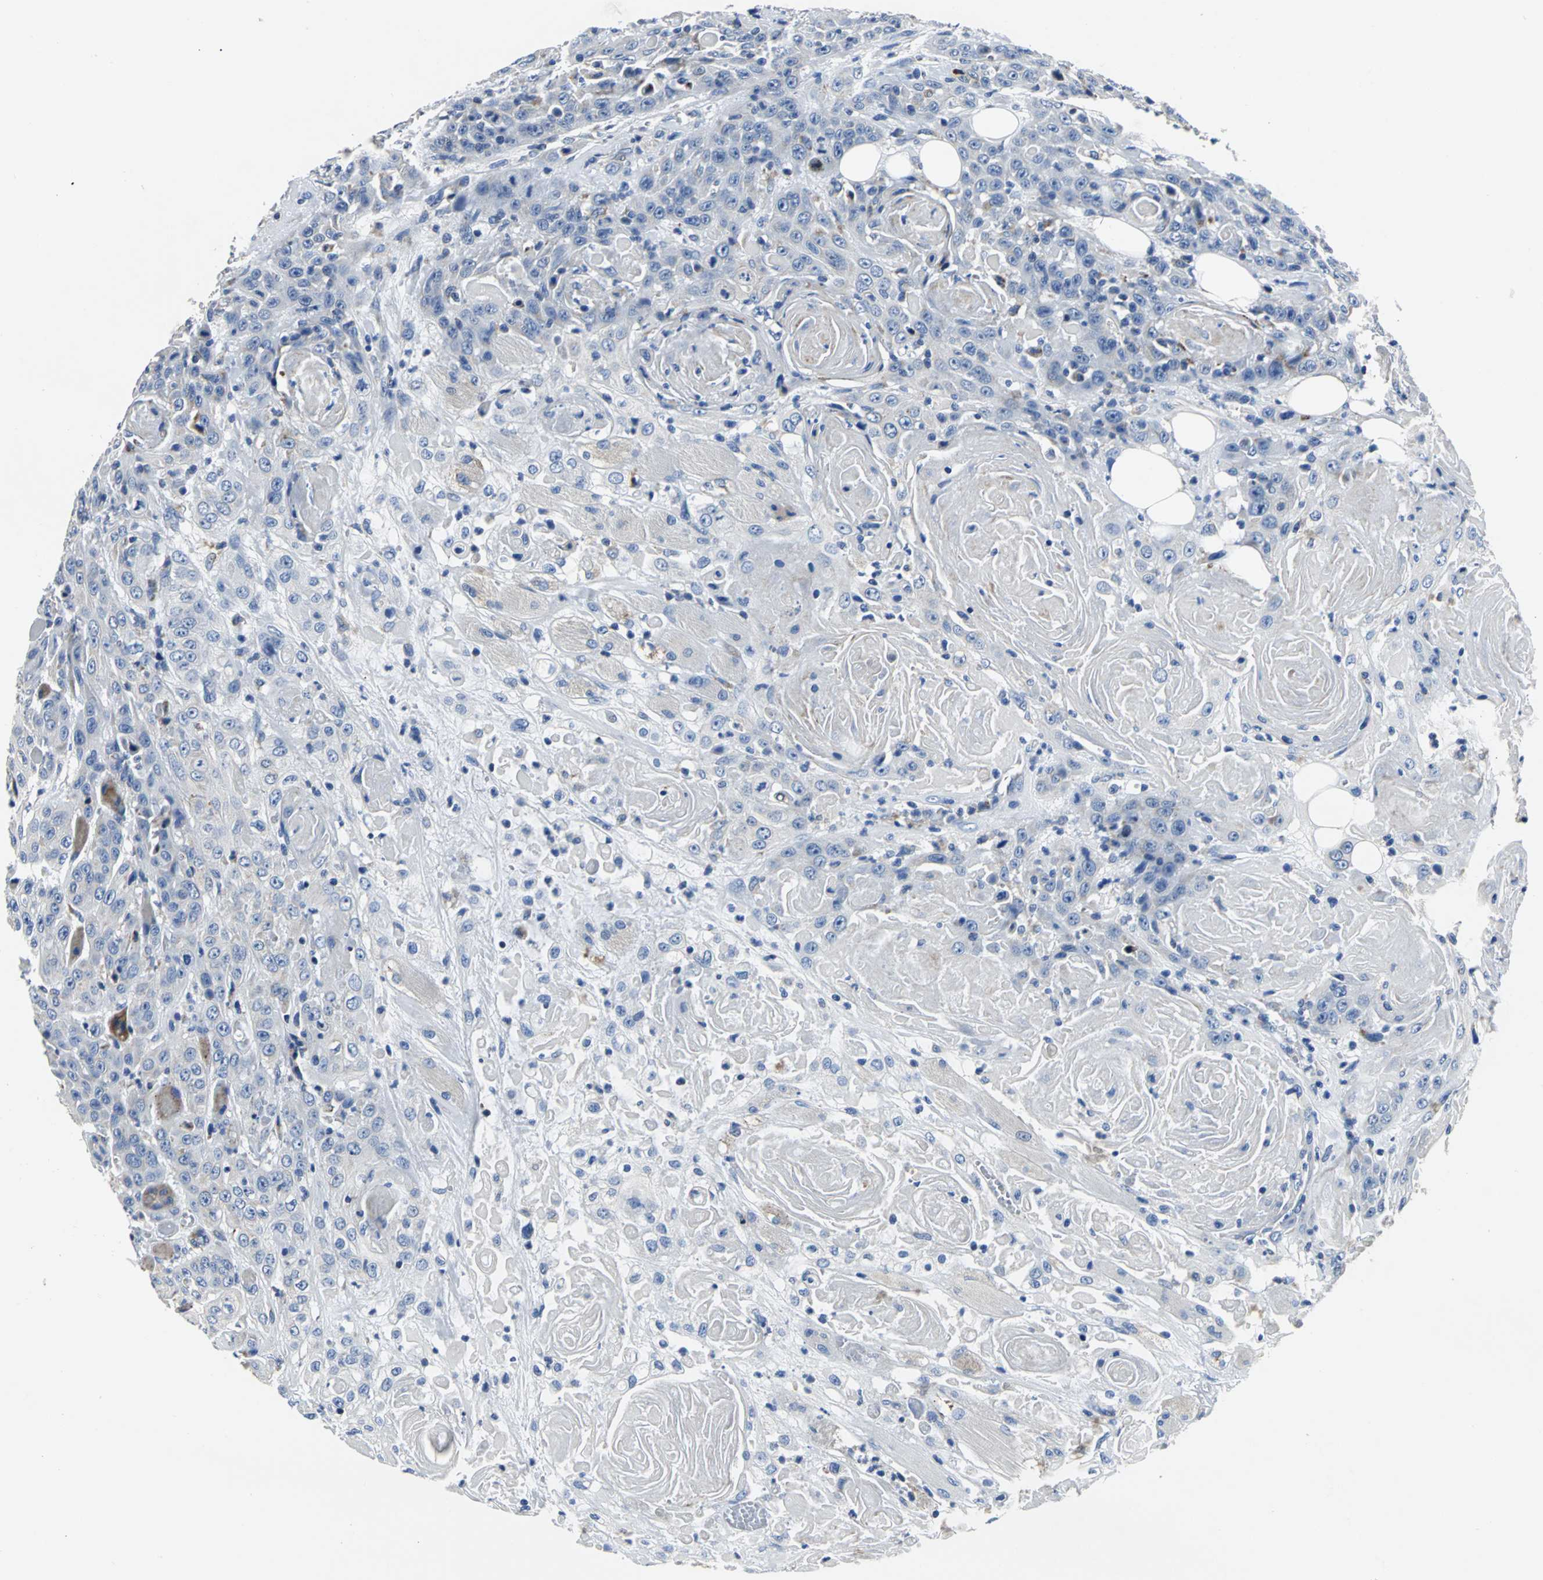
{"staining": {"intensity": "weak", "quantity": "25%-75%", "location": "cytoplasmic/membranous"}, "tissue": "head and neck cancer", "cell_type": "Tumor cells", "image_type": "cancer", "snomed": [{"axis": "morphology", "description": "Squamous cell carcinoma, NOS"}, {"axis": "topography", "description": "Head-Neck"}], "caption": "Protein staining by immunohistochemistry (IHC) reveals weak cytoplasmic/membranous expression in approximately 25%-75% of tumor cells in head and neck cancer.", "gene": "IFI6", "patient": {"sex": "female", "age": 84}}